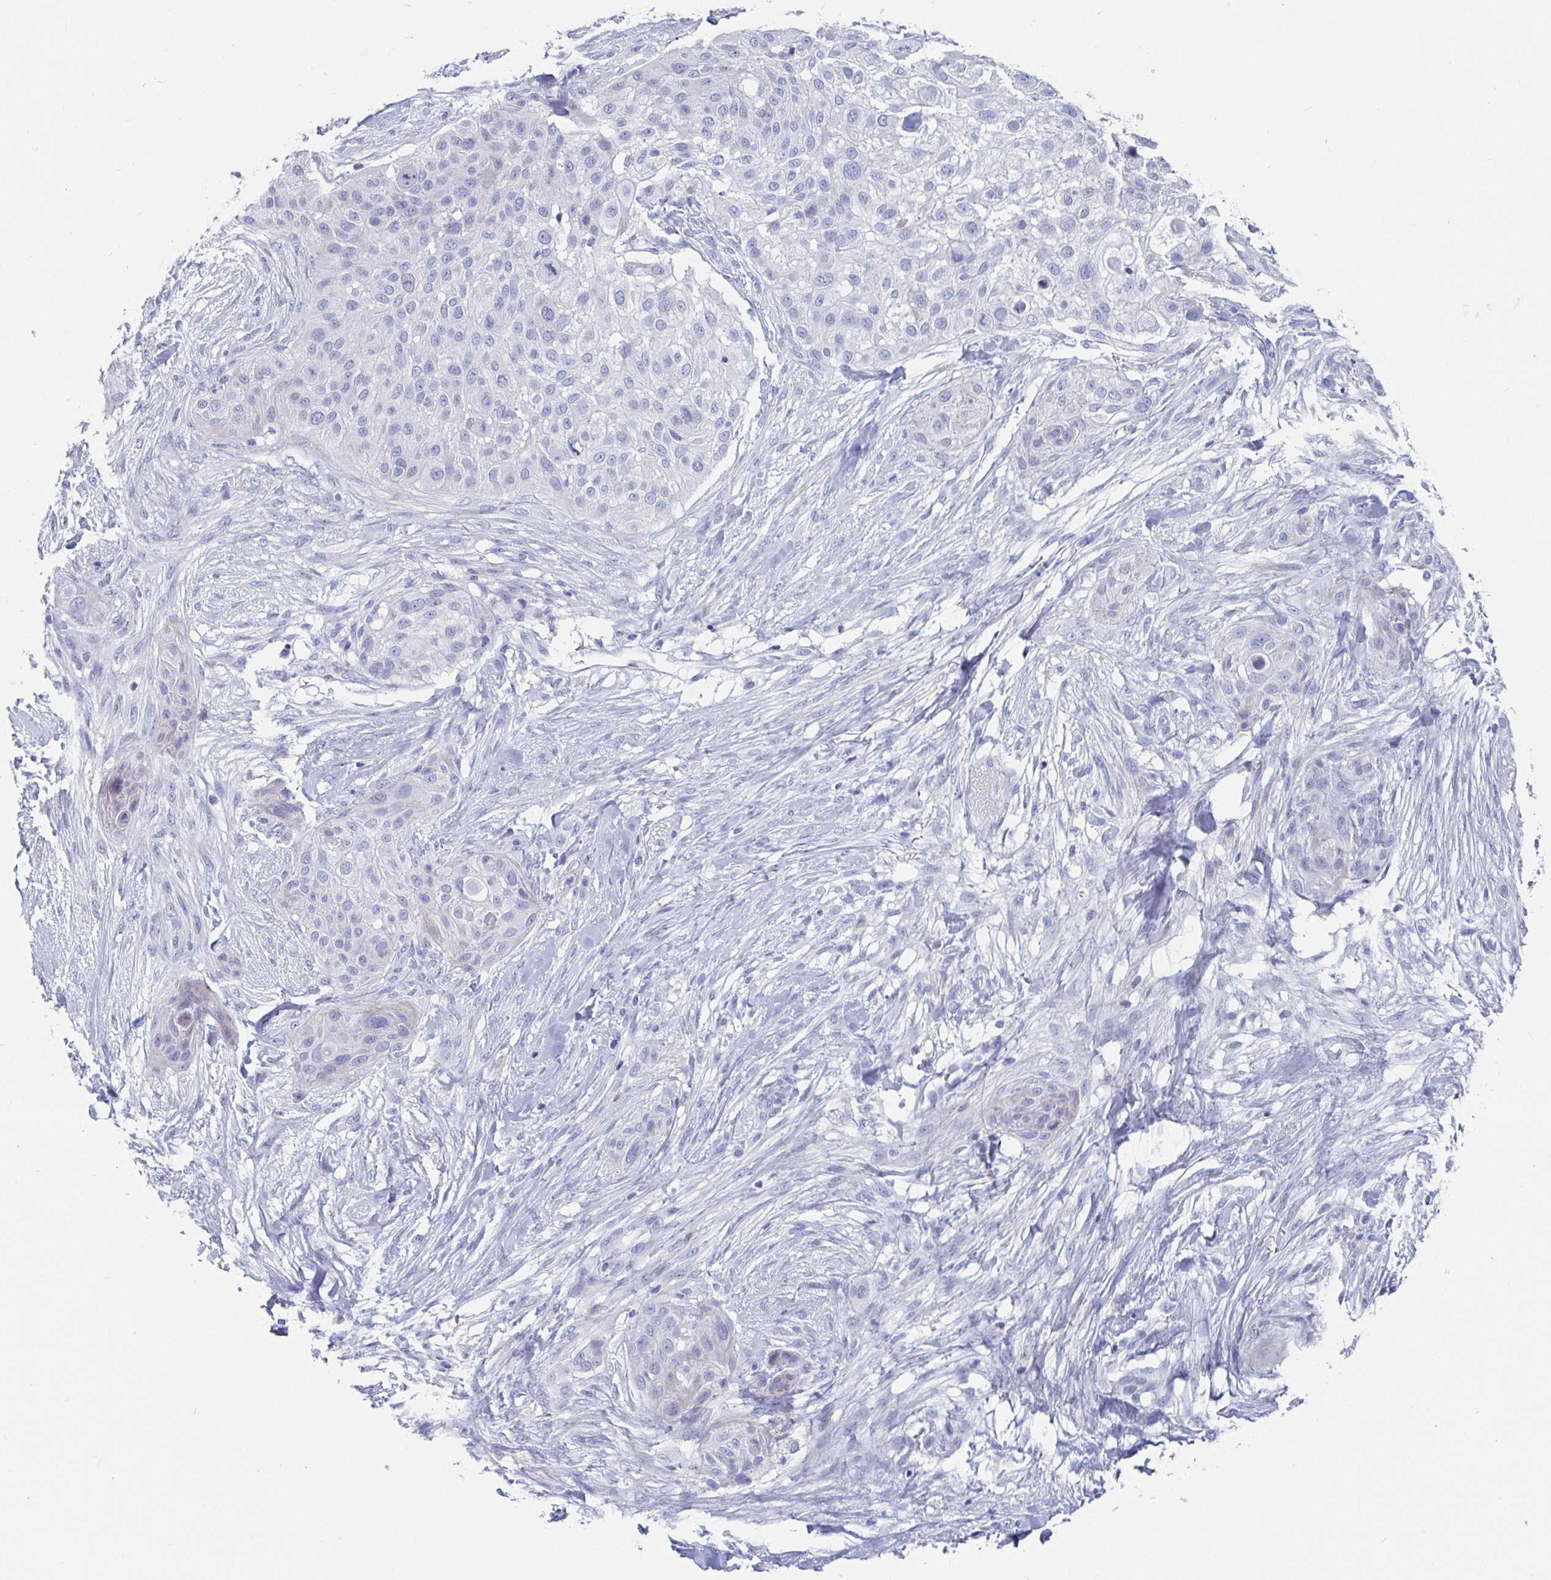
{"staining": {"intensity": "negative", "quantity": "none", "location": "none"}, "tissue": "skin cancer", "cell_type": "Tumor cells", "image_type": "cancer", "snomed": [{"axis": "morphology", "description": "Squamous cell carcinoma, NOS"}, {"axis": "topography", "description": "Skin"}], "caption": "Immunohistochemical staining of squamous cell carcinoma (skin) displays no significant expression in tumor cells.", "gene": "ZFP82", "patient": {"sex": "female", "age": 87}}